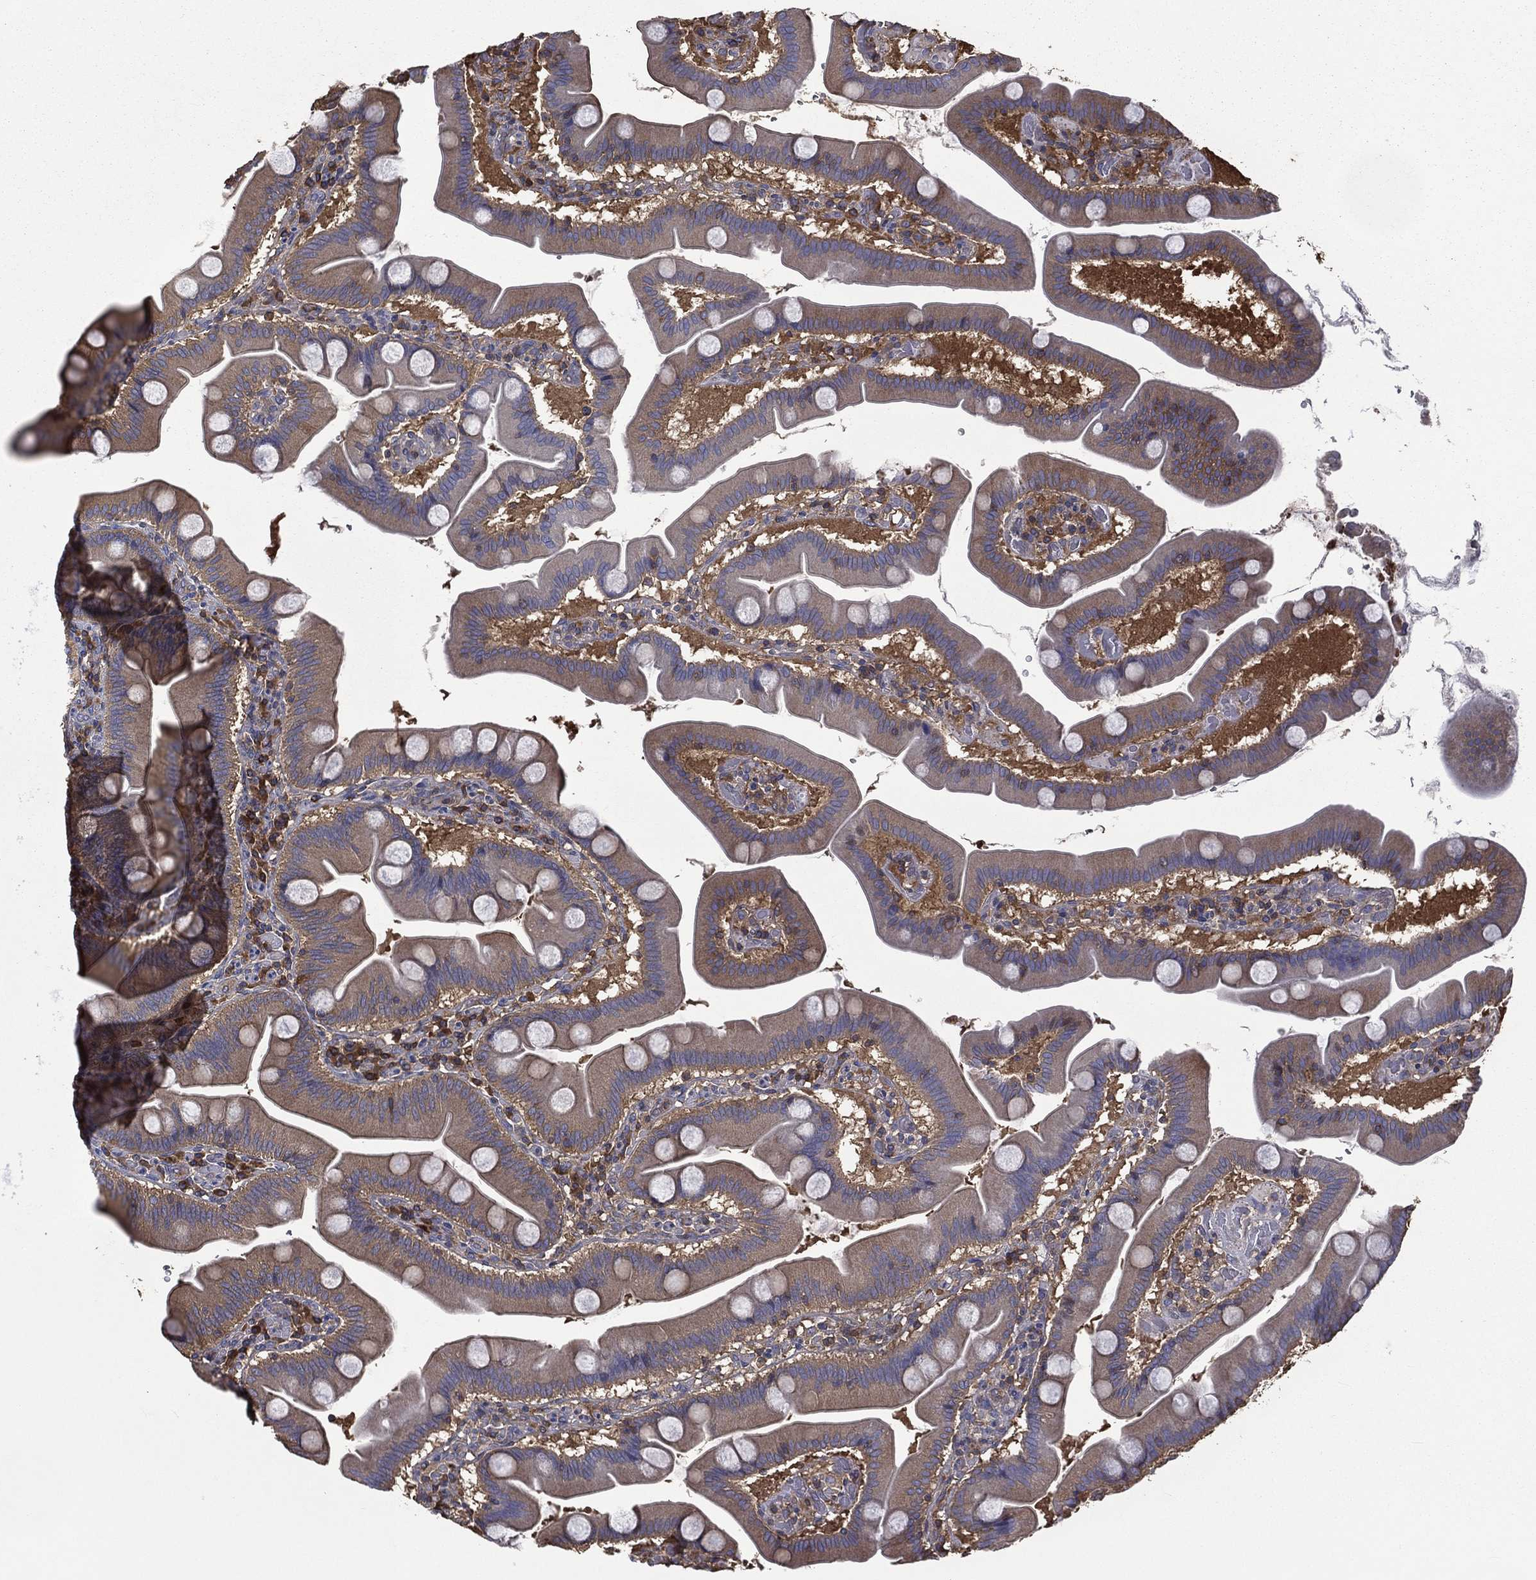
{"staining": {"intensity": "moderate", "quantity": "25%-75%", "location": "cytoplasmic/membranous"}, "tissue": "duodenum", "cell_type": "Glandular cells", "image_type": "normal", "snomed": [{"axis": "morphology", "description": "Normal tissue, NOS"}, {"axis": "topography", "description": "Duodenum"}], "caption": "Moderate cytoplasmic/membranous positivity is present in about 25%-75% of glandular cells in unremarkable duodenum.", "gene": "SARS1", "patient": {"sex": "male", "age": 59}}